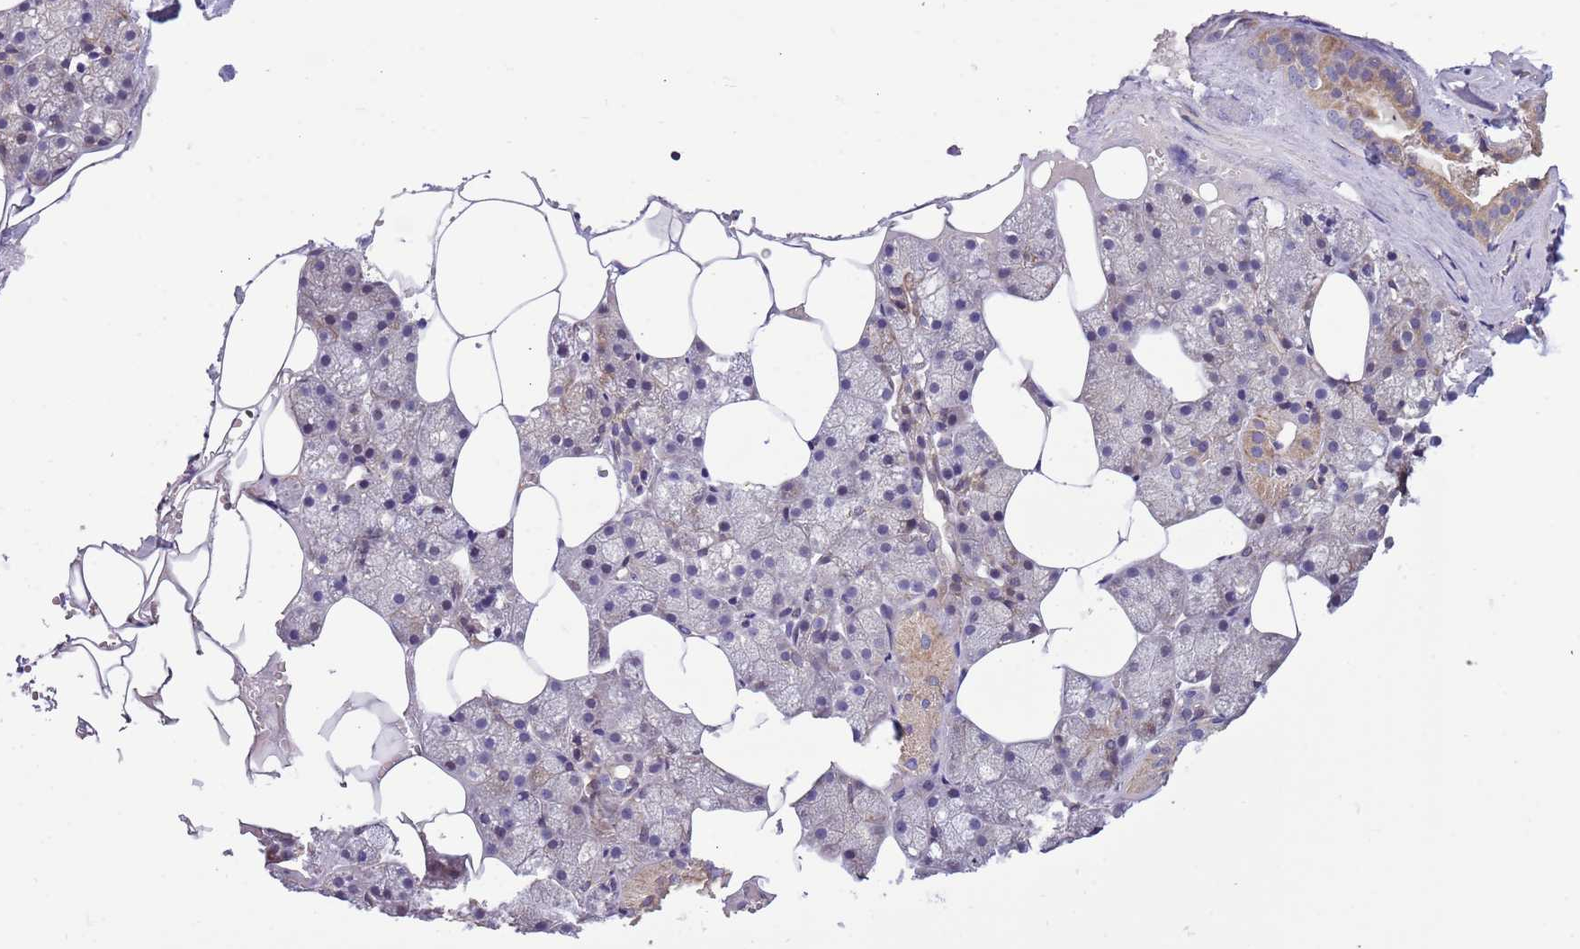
{"staining": {"intensity": "weak", "quantity": "<25%", "location": "cytoplasmic/membranous"}, "tissue": "salivary gland", "cell_type": "Glandular cells", "image_type": "normal", "snomed": [{"axis": "morphology", "description": "Normal tissue, NOS"}, {"axis": "topography", "description": "Salivary gland"}], "caption": "This is an immunohistochemistry image of normal human salivary gland. There is no staining in glandular cells.", "gene": "LAMB4", "patient": {"sex": "male", "age": 62}}